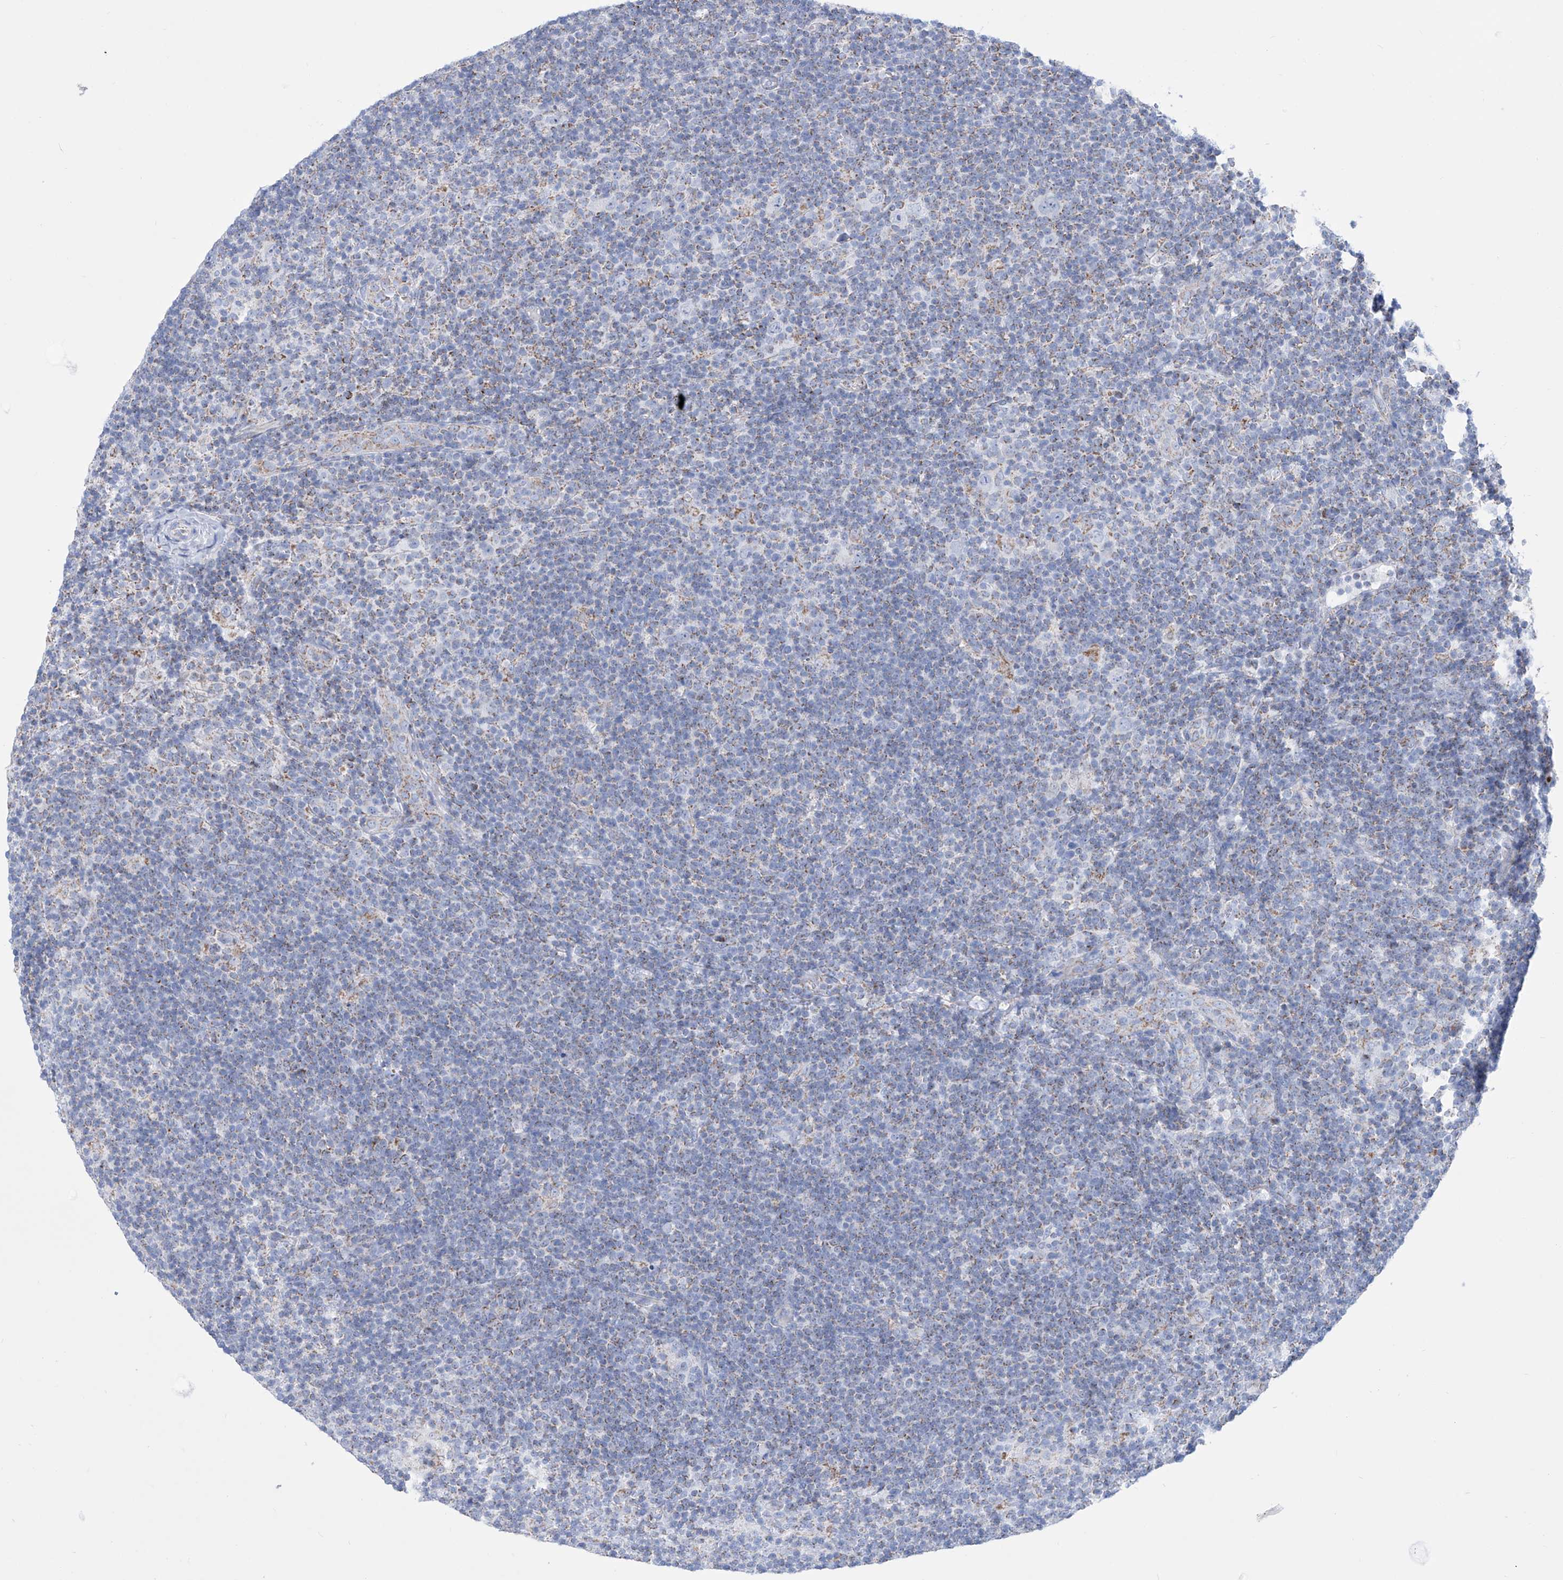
{"staining": {"intensity": "negative", "quantity": "none", "location": "none"}, "tissue": "lymphoma", "cell_type": "Tumor cells", "image_type": "cancer", "snomed": [{"axis": "morphology", "description": "Hodgkin's disease, NOS"}, {"axis": "topography", "description": "Lymph node"}], "caption": "Tumor cells are negative for protein expression in human Hodgkin's disease.", "gene": "ALDH6A1", "patient": {"sex": "female", "age": 57}}